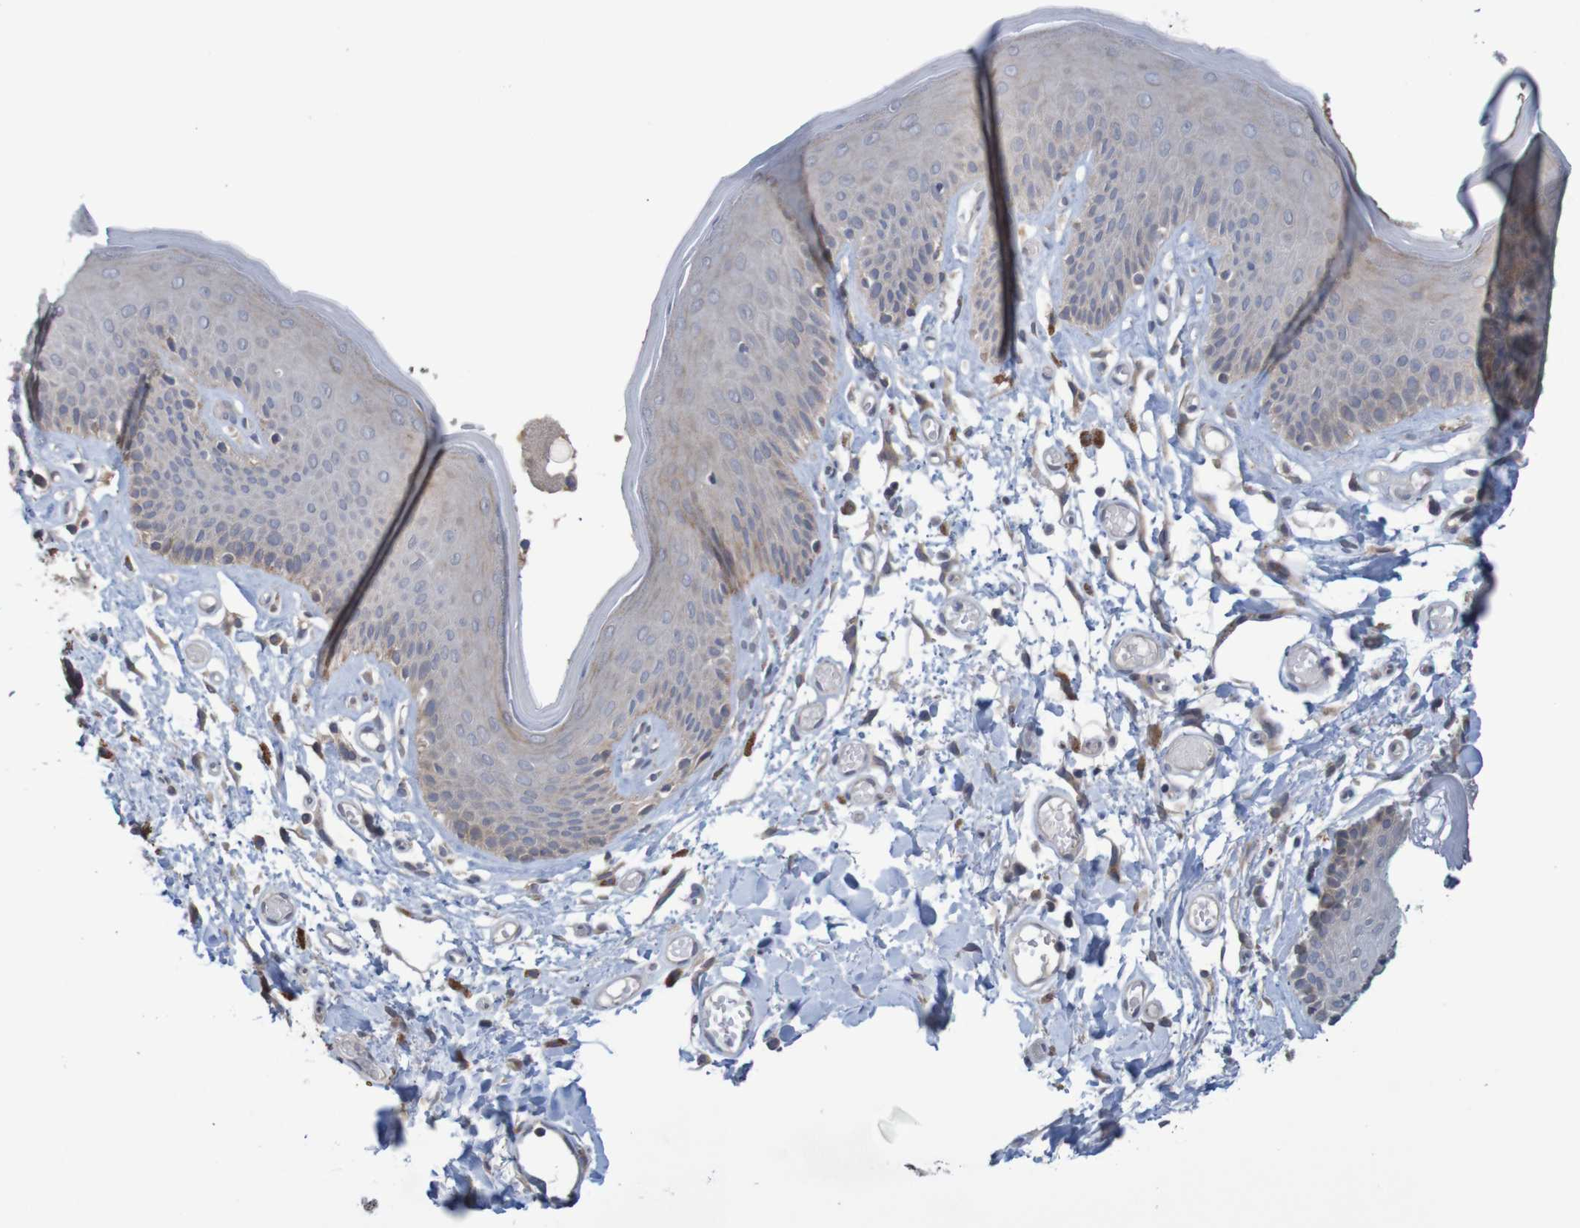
{"staining": {"intensity": "weak", "quantity": "<25%", "location": "cytoplasmic/membranous"}, "tissue": "skin", "cell_type": "Epidermal cells", "image_type": "normal", "snomed": [{"axis": "morphology", "description": "Normal tissue, NOS"}, {"axis": "topography", "description": "Vulva"}], "caption": "Immunohistochemistry histopathology image of normal human skin stained for a protein (brown), which shows no expression in epidermal cells.", "gene": "ANKK1", "patient": {"sex": "female", "age": 73}}